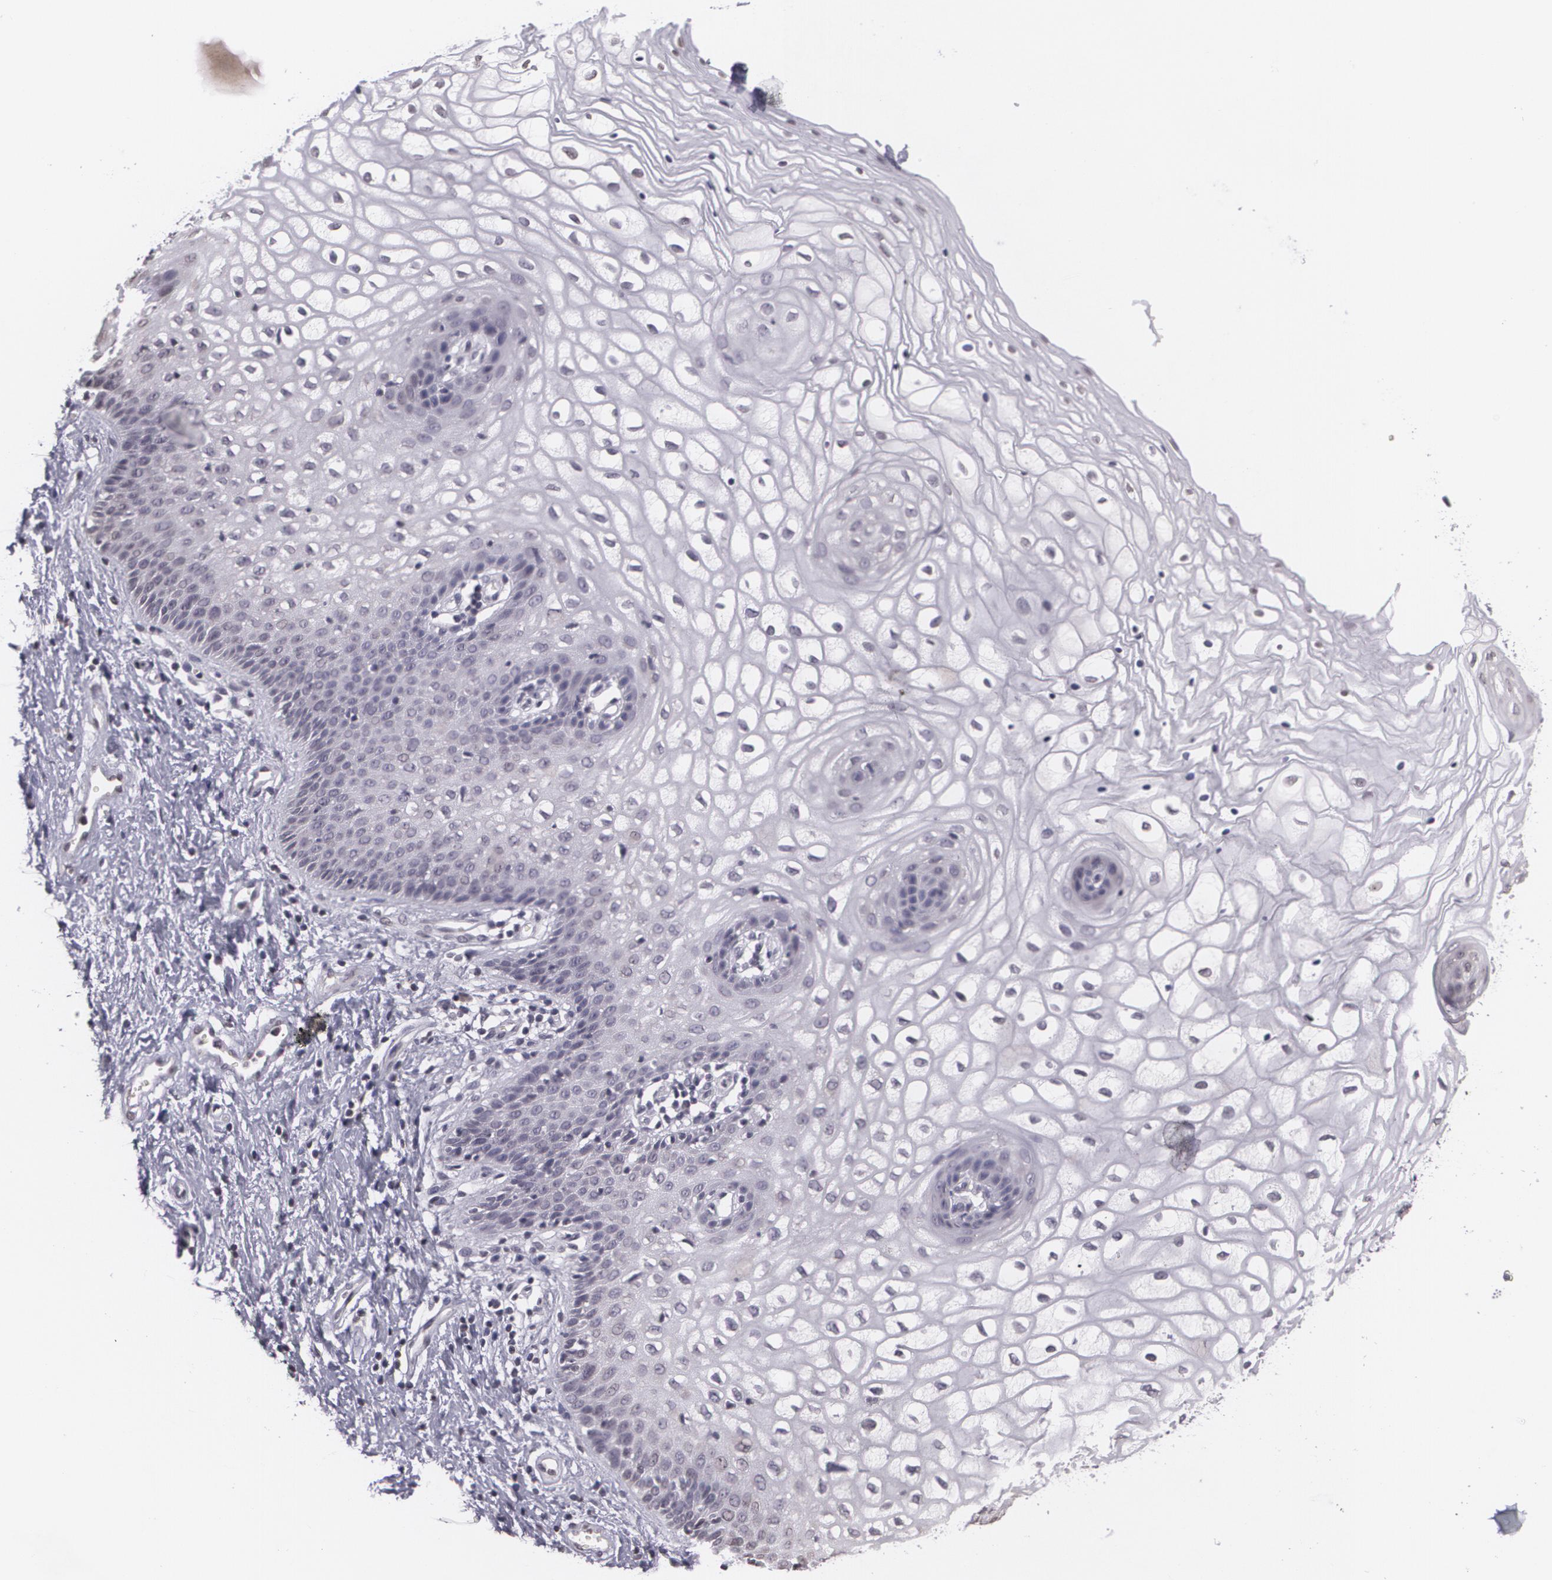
{"staining": {"intensity": "negative", "quantity": "none", "location": "none"}, "tissue": "vagina", "cell_type": "Squamous epithelial cells", "image_type": "normal", "snomed": [{"axis": "morphology", "description": "Normal tissue, NOS"}, {"axis": "topography", "description": "Vagina"}], "caption": "IHC of unremarkable vagina exhibits no expression in squamous epithelial cells.", "gene": "MUC1", "patient": {"sex": "female", "age": 34}}